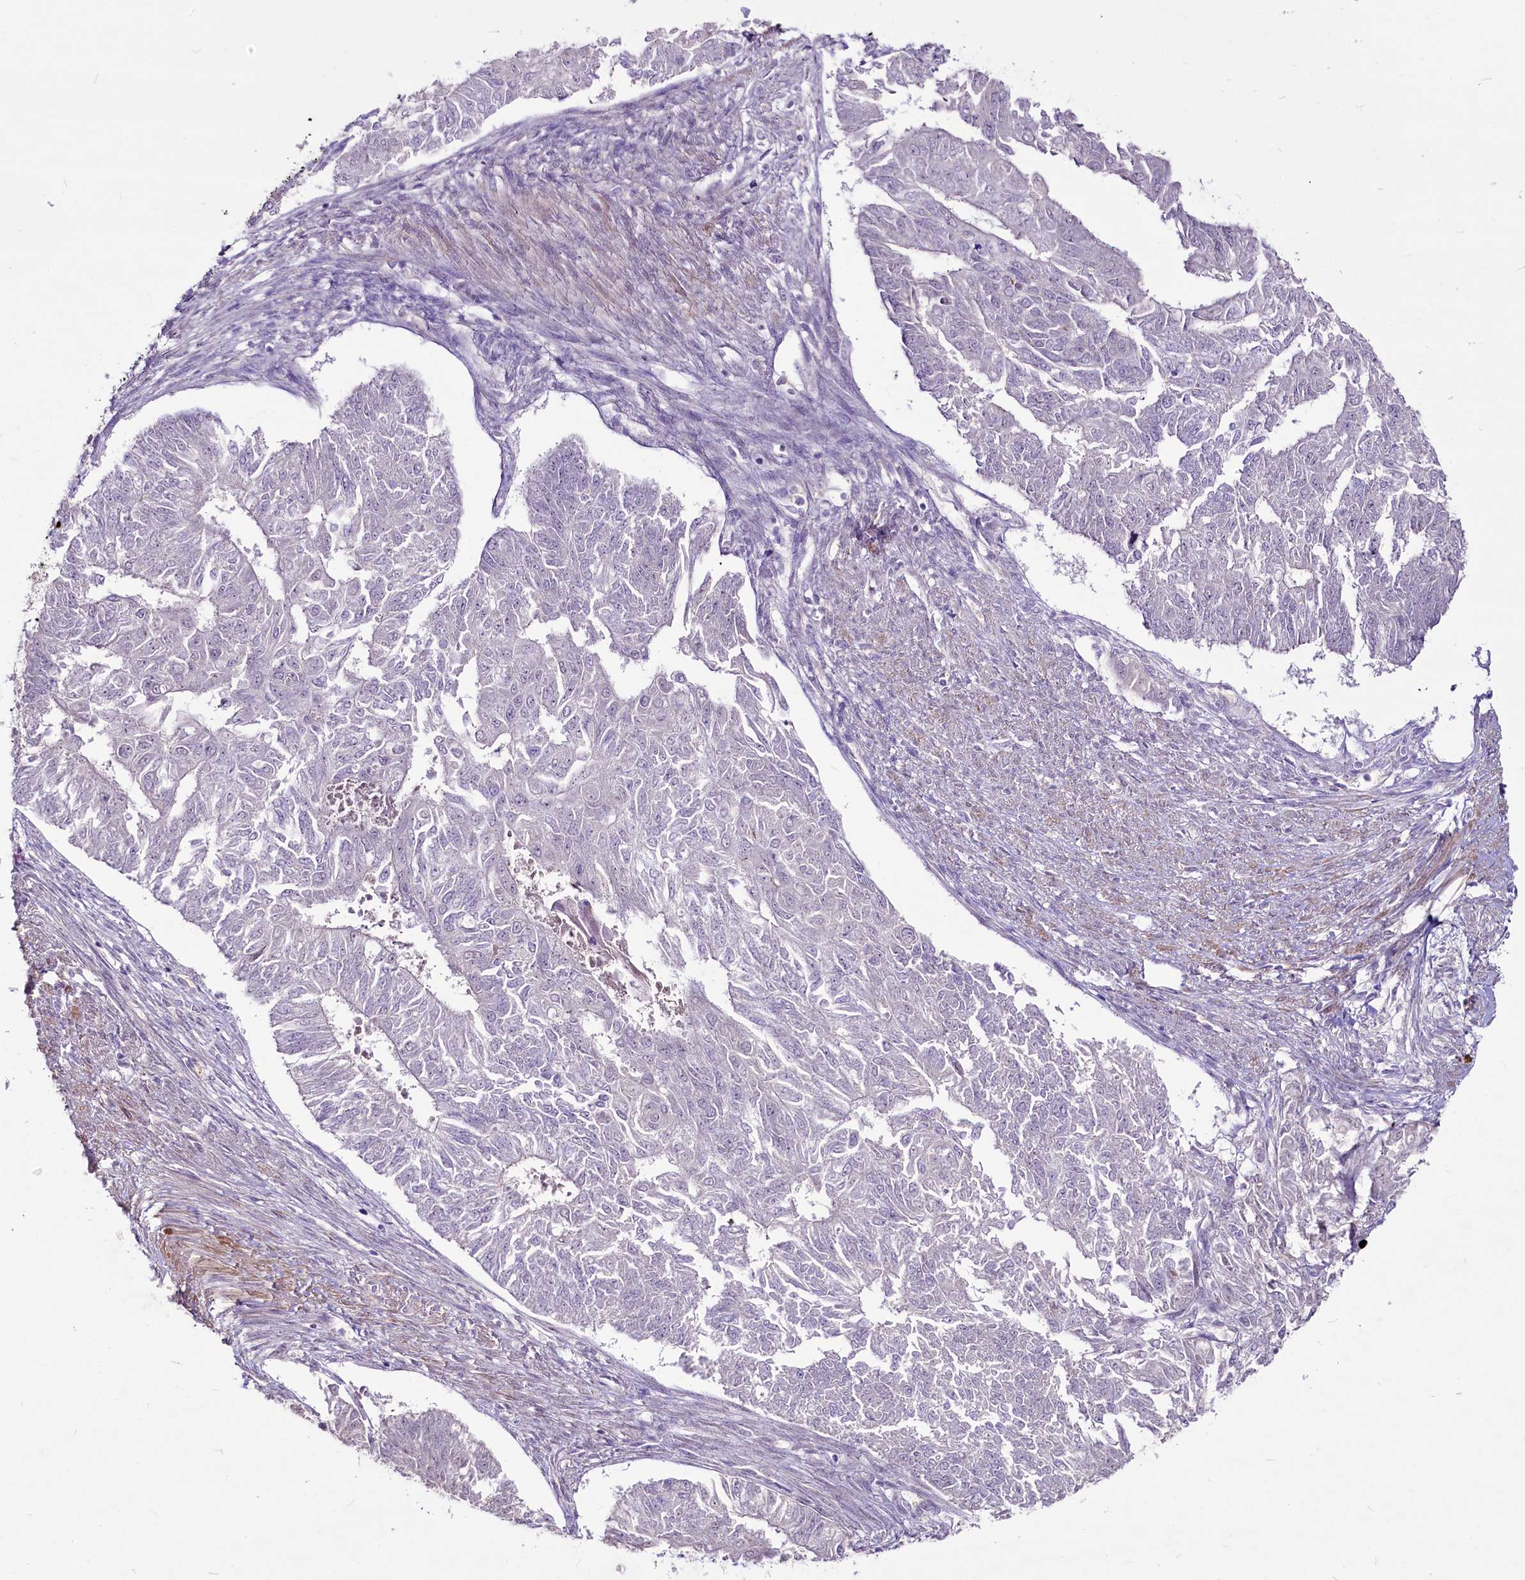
{"staining": {"intensity": "negative", "quantity": "none", "location": "none"}, "tissue": "endometrial cancer", "cell_type": "Tumor cells", "image_type": "cancer", "snomed": [{"axis": "morphology", "description": "Adenocarcinoma, NOS"}, {"axis": "topography", "description": "Endometrium"}], "caption": "Immunohistochemistry of endometrial cancer (adenocarcinoma) demonstrates no expression in tumor cells.", "gene": "SUSD3", "patient": {"sex": "female", "age": 32}}